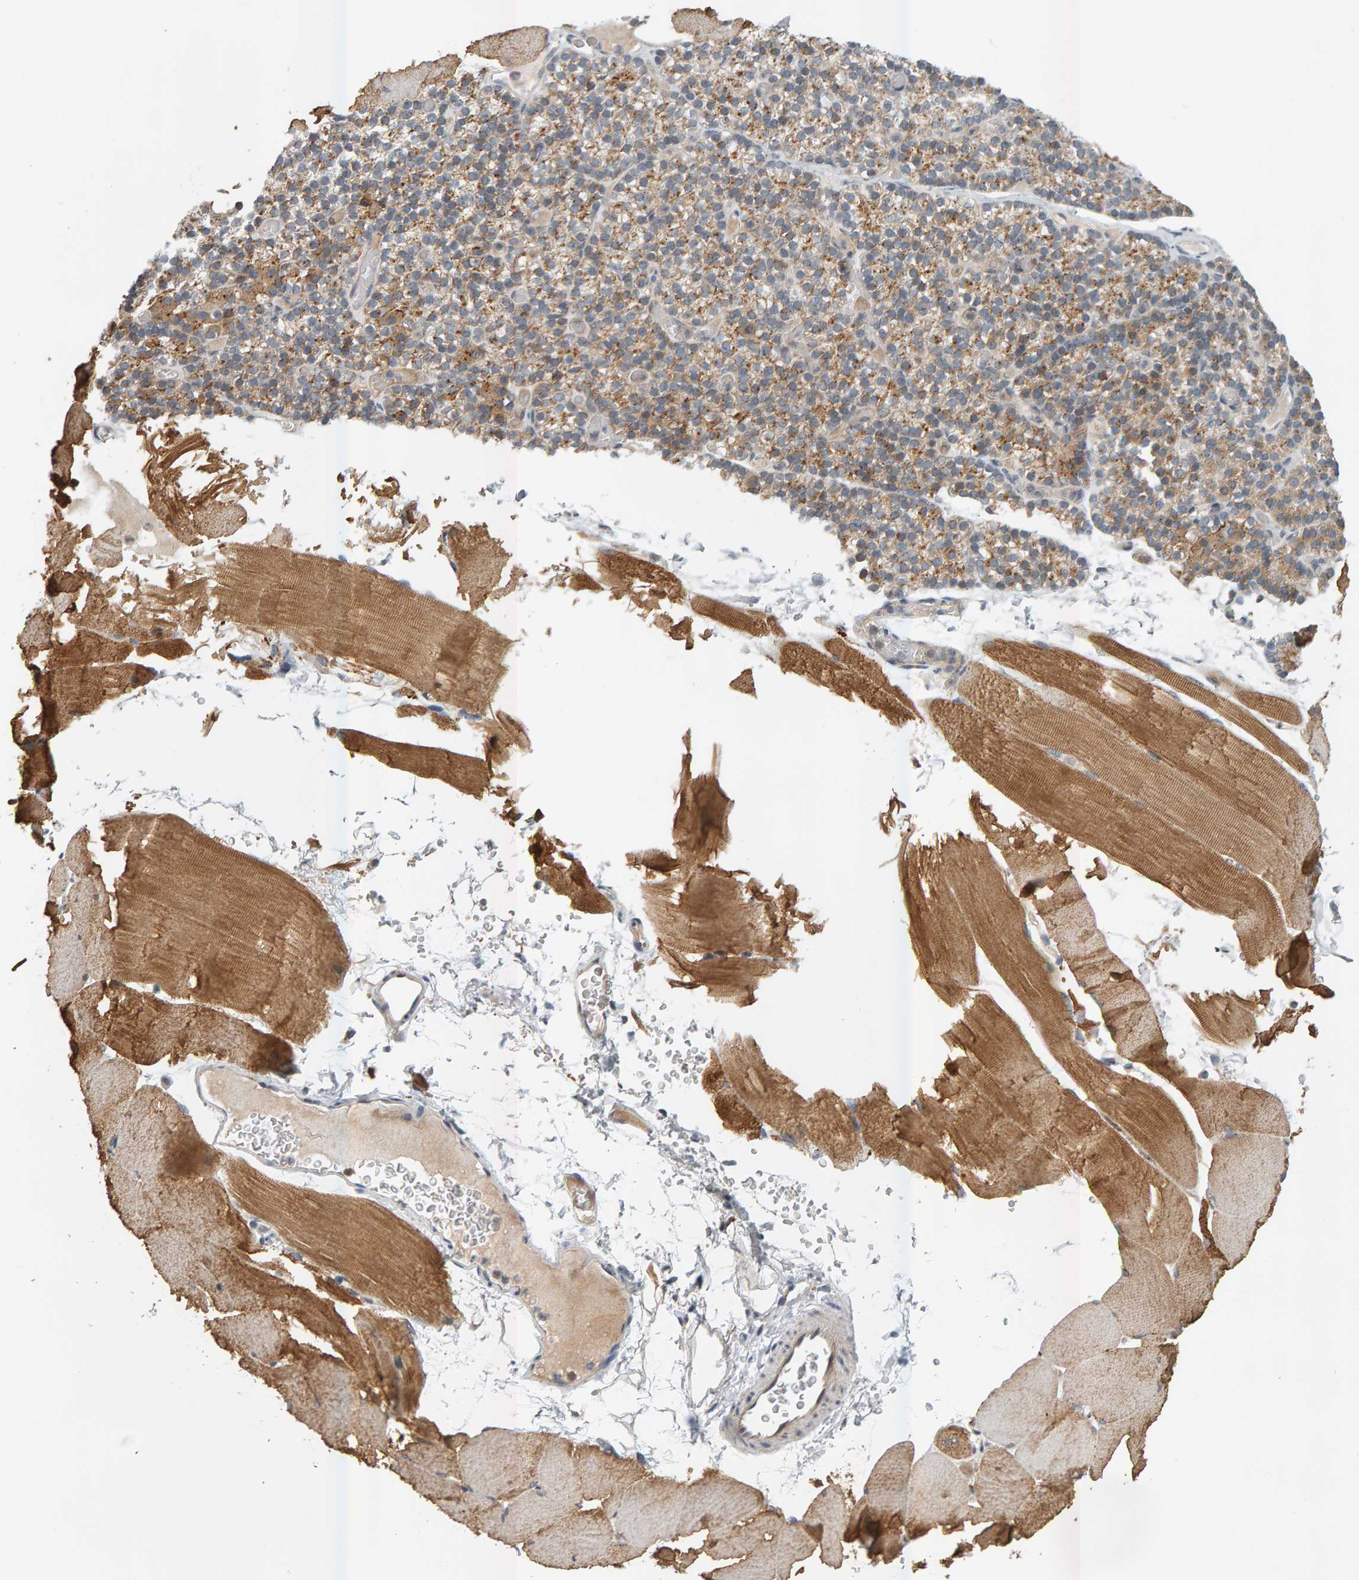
{"staining": {"intensity": "moderate", "quantity": "25%-75%", "location": "cytoplasmic/membranous"}, "tissue": "skeletal muscle", "cell_type": "Myocytes", "image_type": "normal", "snomed": [{"axis": "morphology", "description": "Normal tissue, NOS"}, {"axis": "topography", "description": "Skeletal muscle"}, {"axis": "topography", "description": "Parathyroid gland"}], "caption": "Protein staining of benign skeletal muscle demonstrates moderate cytoplasmic/membranous staining in about 25%-75% of myocytes. (Brightfield microscopy of DAB IHC at high magnification).", "gene": "ZNF160", "patient": {"sex": "female", "age": 37}}